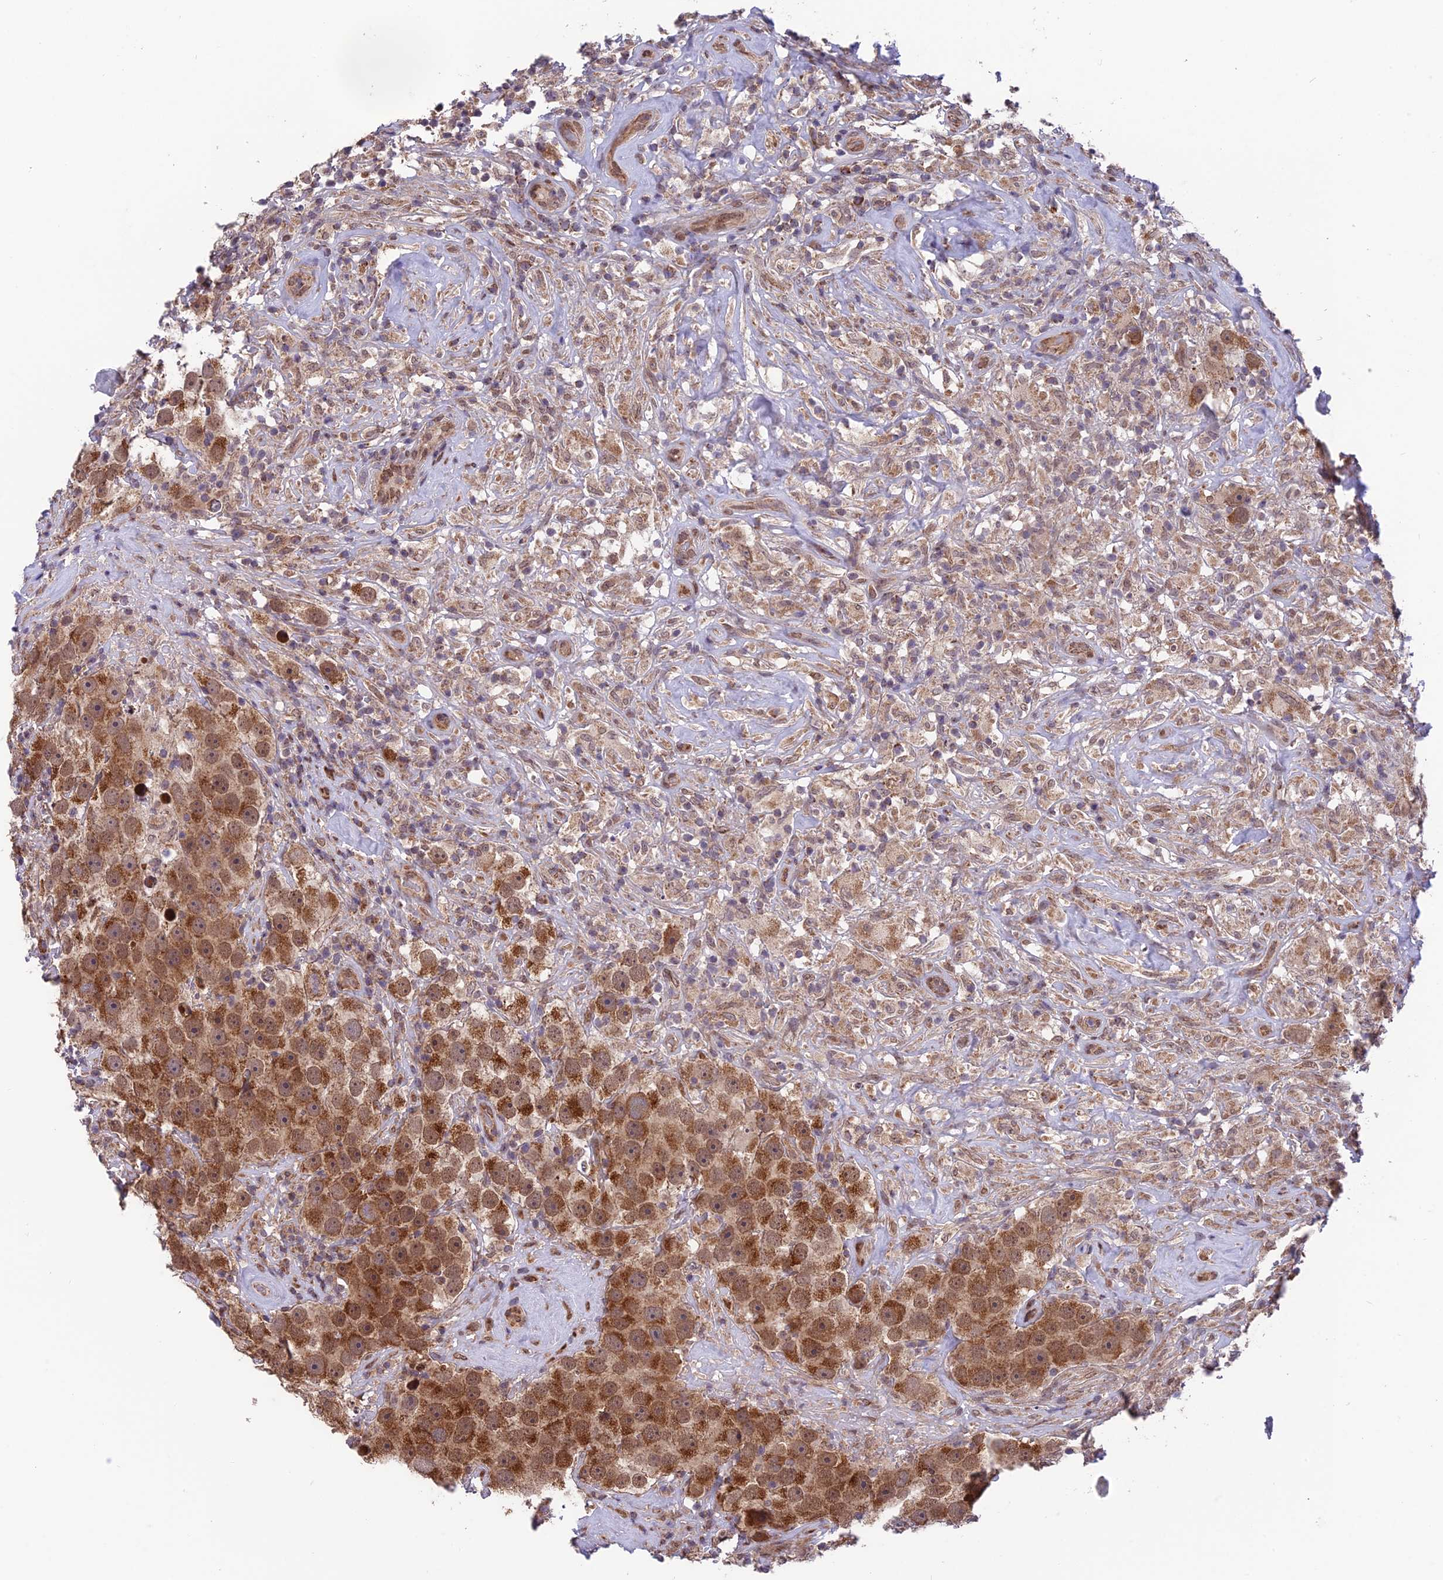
{"staining": {"intensity": "strong", "quantity": ">75%", "location": "cytoplasmic/membranous"}, "tissue": "testis cancer", "cell_type": "Tumor cells", "image_type": "cancer", "snomed": [{"axis": "morphology", "description": "Seminoma, NOS"}, {"axis": "topography", "description": "Testis"}], "caption": "High-power microscopy captured an immunohistochemistry (IHC) histopathology image of testis seminoma, revealing strong cytoplasmic/membranous positivity in approximately >75% of tumor cells.", "gene": "CYP2R1", "patient": {"sex": "male", "age": 49}}